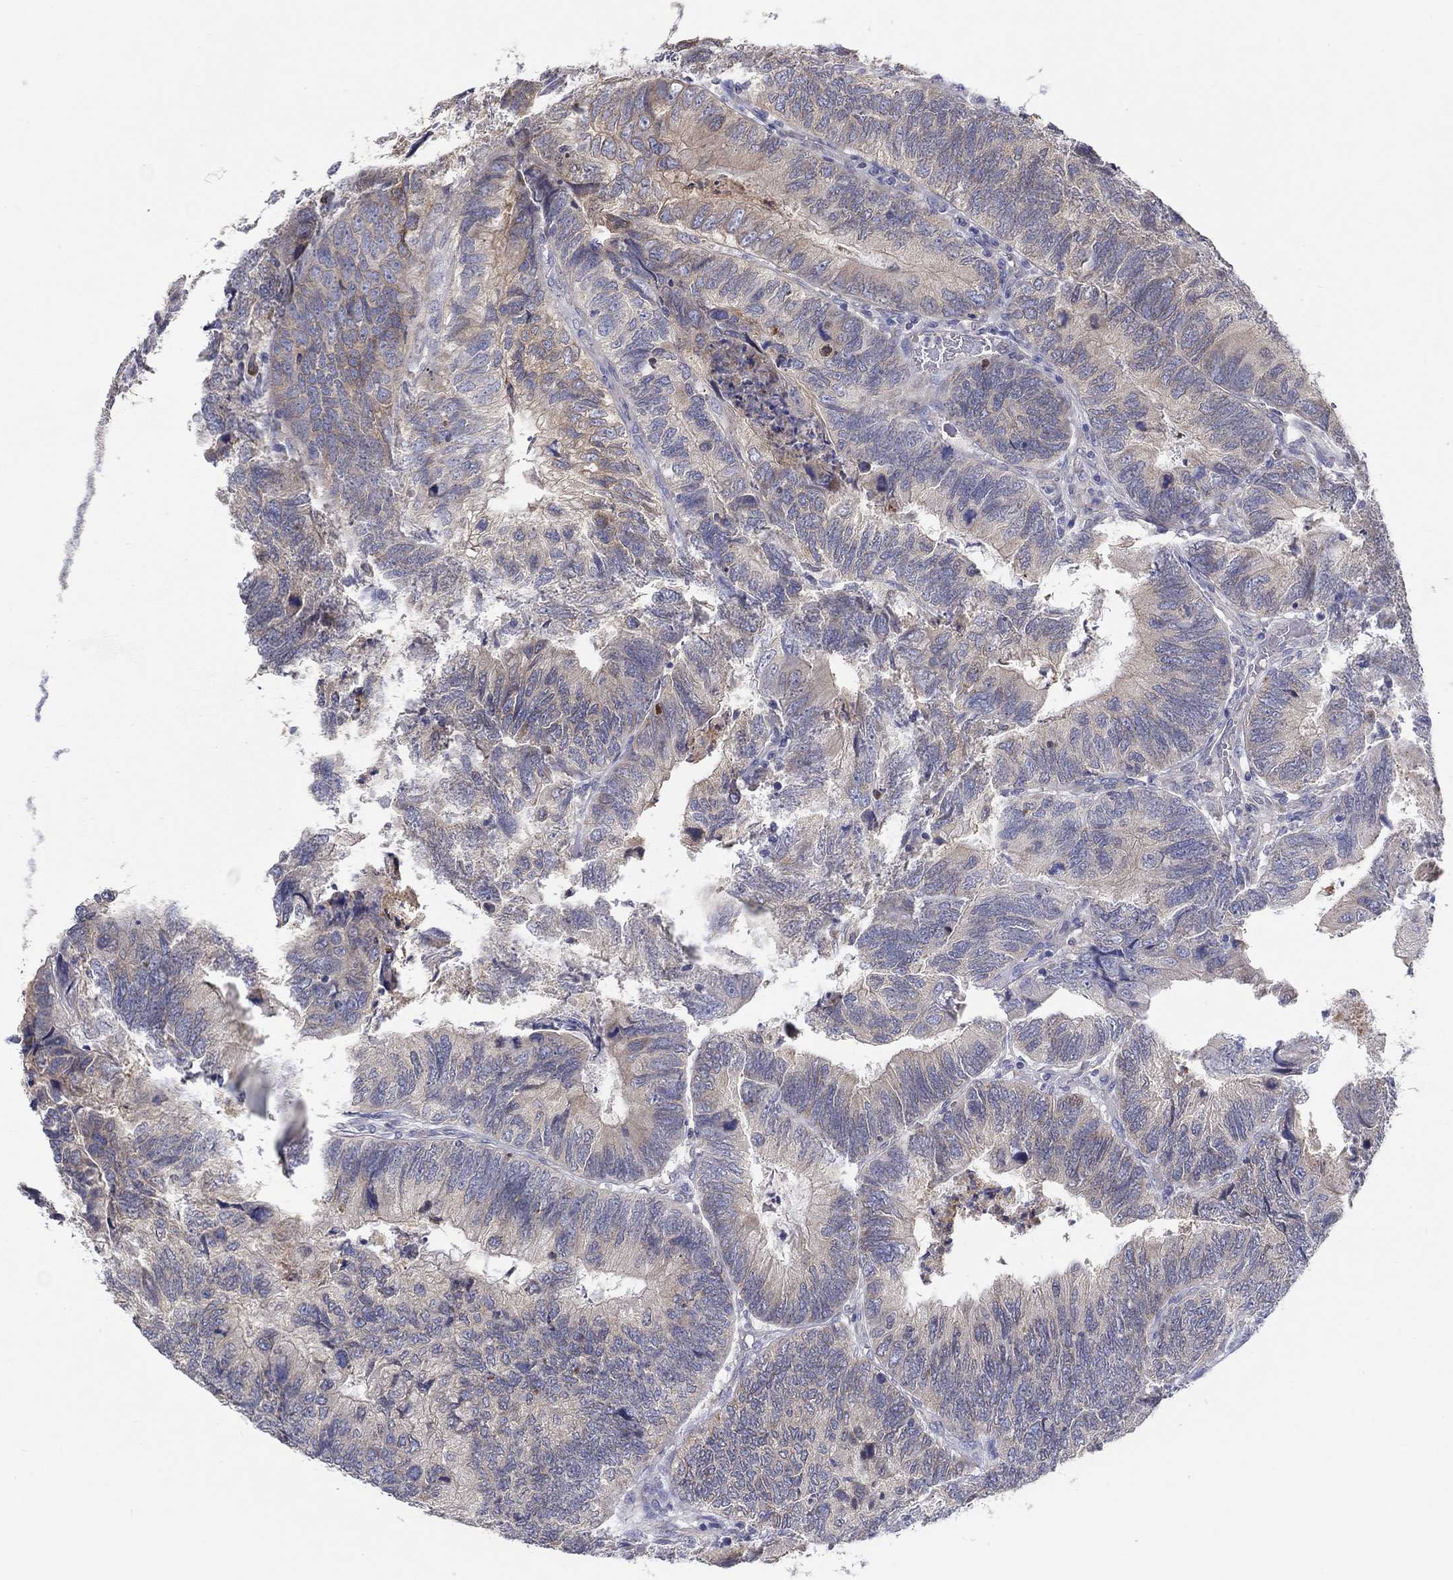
{"staining": {"intensity": "moderate", "quantity": "<25%", "location": "cytoplasmic/membranous"}, "tissue": "colorectal cancer", "cell_type": "Tumor cells", "image_type": "cancer", "snomed": [{"axis": "morphology", "description": "Adenocarcinoma, NOS"}, {"axis": "topography", "description": "Colon"}], "caption": "Immunohistochemistry (DAB (3,3'-diaminobenzidine)) staining of colorectal cancer (adenocarcinoma) reveals moderate cytoplasmic/membranous protein positivity in about <25% of tumor cells.", "gene": "ERMP1", "patient": {"sex": "female", "age": 67}}